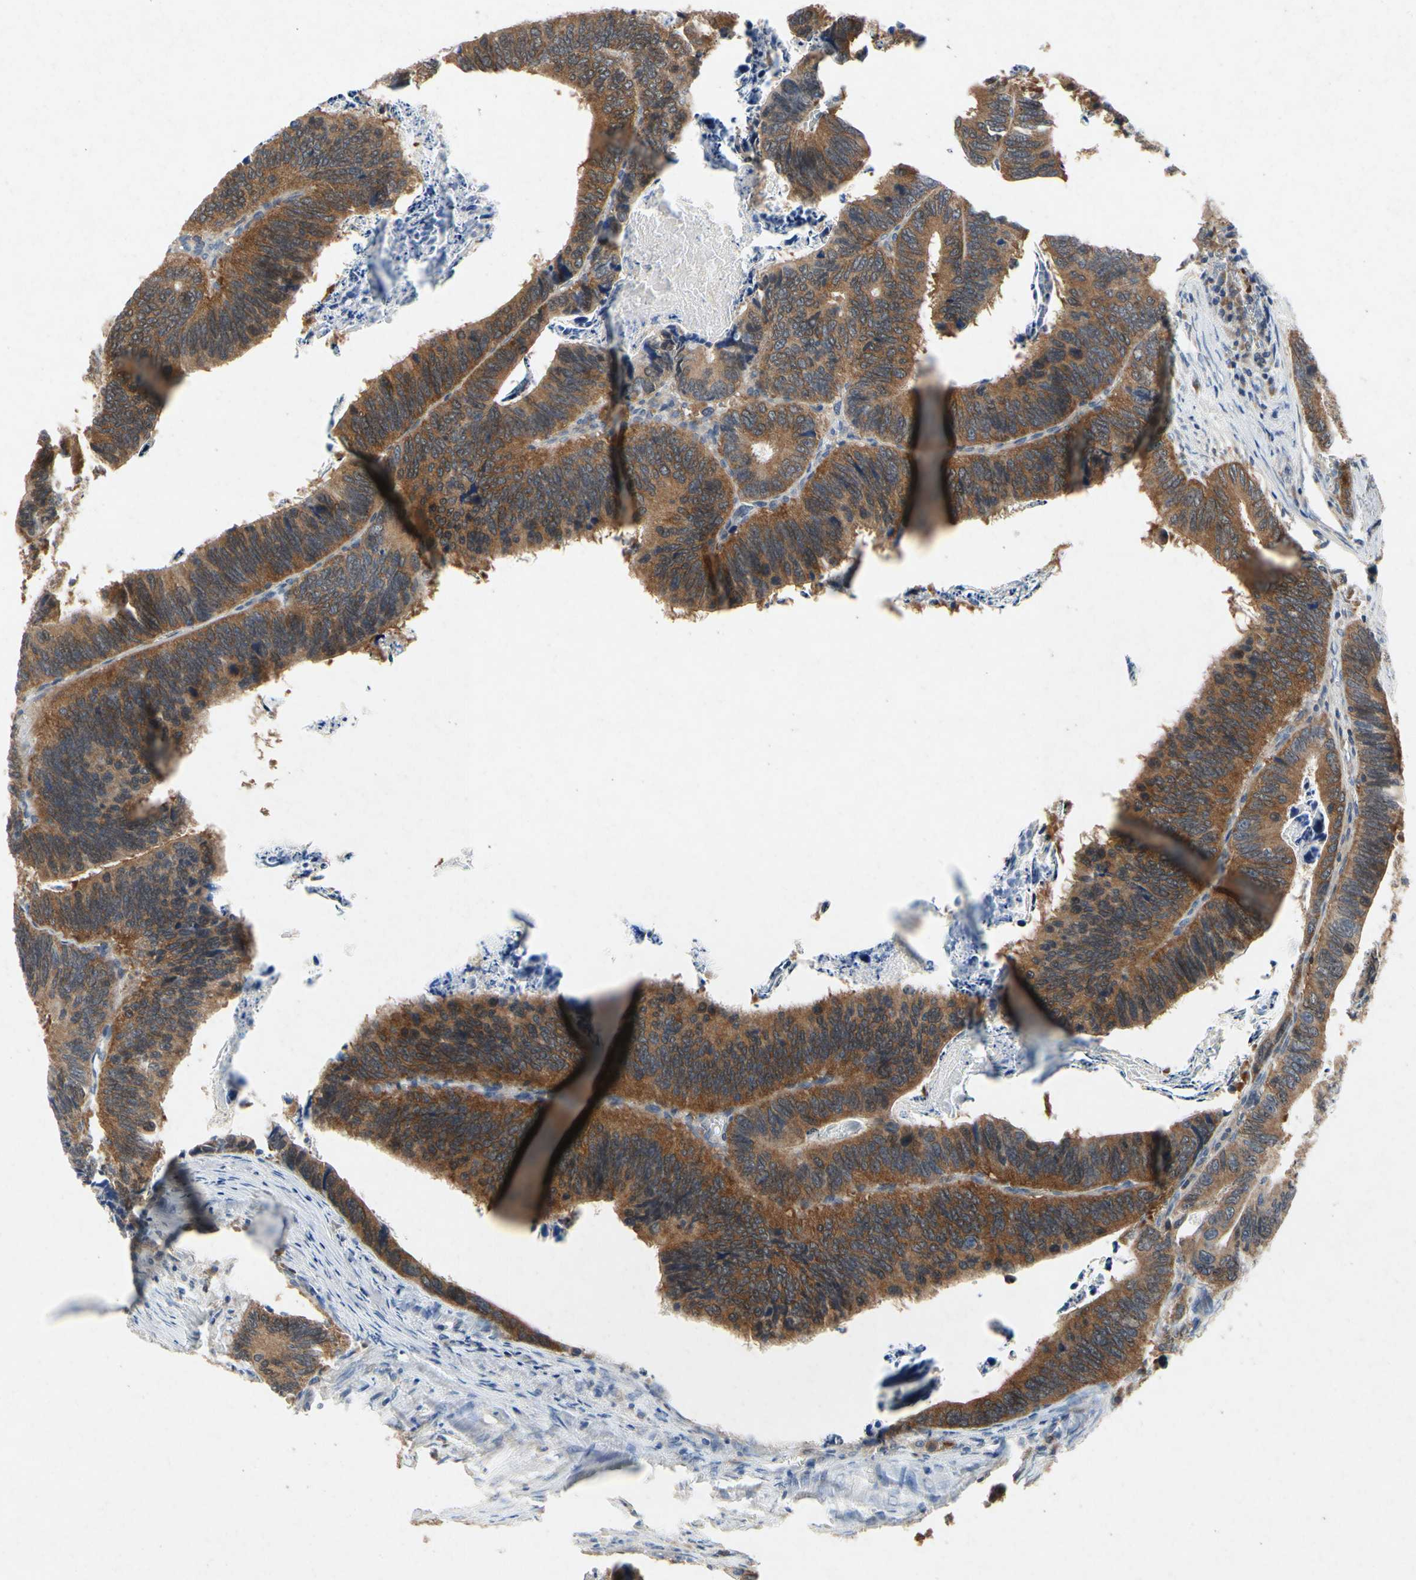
{"staining": {"intensity": "moderate", "quantity": ">75%", "location": "cytoplasmic/membranous"}, "tissue": "colorectal cancer", "cell_type": "Tumor cells", "image_type": "cancer", "snomed": [{"axis": "morphology", "description": "Adenocarcinoma, NOS"}, {"axis": "topography", "description": "Colon"}], "caption": "Colorectal adenocarcinoma tissue exhibits moderate cytoplasmic/membranous positivity in approximately >75% of tumor cells, visualized by immunohistochemistry.", "gene": "RPS6KA1", "patient": {"sex": "male", "age": 72}}